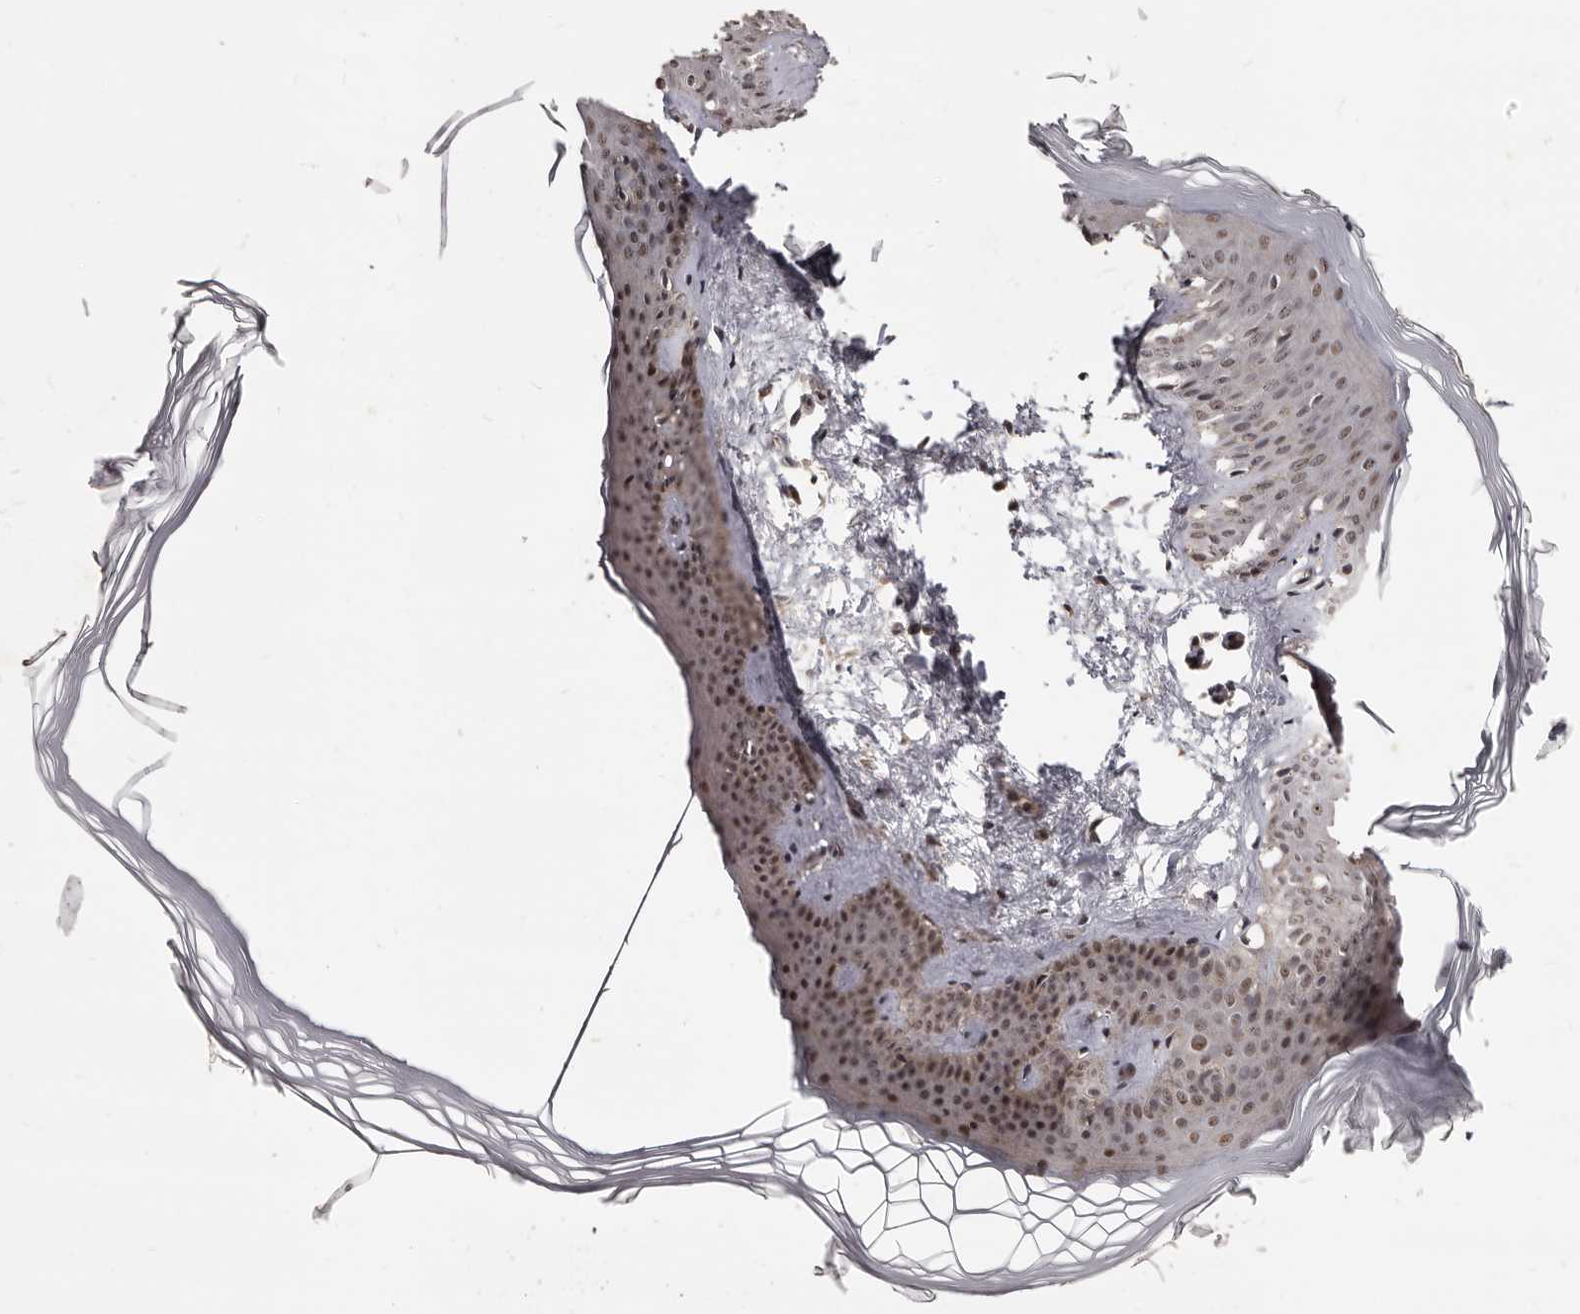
{"staining": {"intensity": "moderate", "quantity": ">75%", "location": "cytoplasmic/membranous"}, "tissue": "skin", "cell_type": "Fibroblasts", "image_type": "normal", "snomed": [{"axis": "morphology", "description": "Normal tissue, NOS"}, {"axis": "topography", "description": "Skin"}], "caption": "A micrograph showing moderate cytoplasmic/membranous expression in approximately >75% of fibroblasts in unremarkable skin, as visualized by brown immunohistochemical staining.", "gene": "TBC1D22B", "patient": {"sex": "female", "age": 27}}